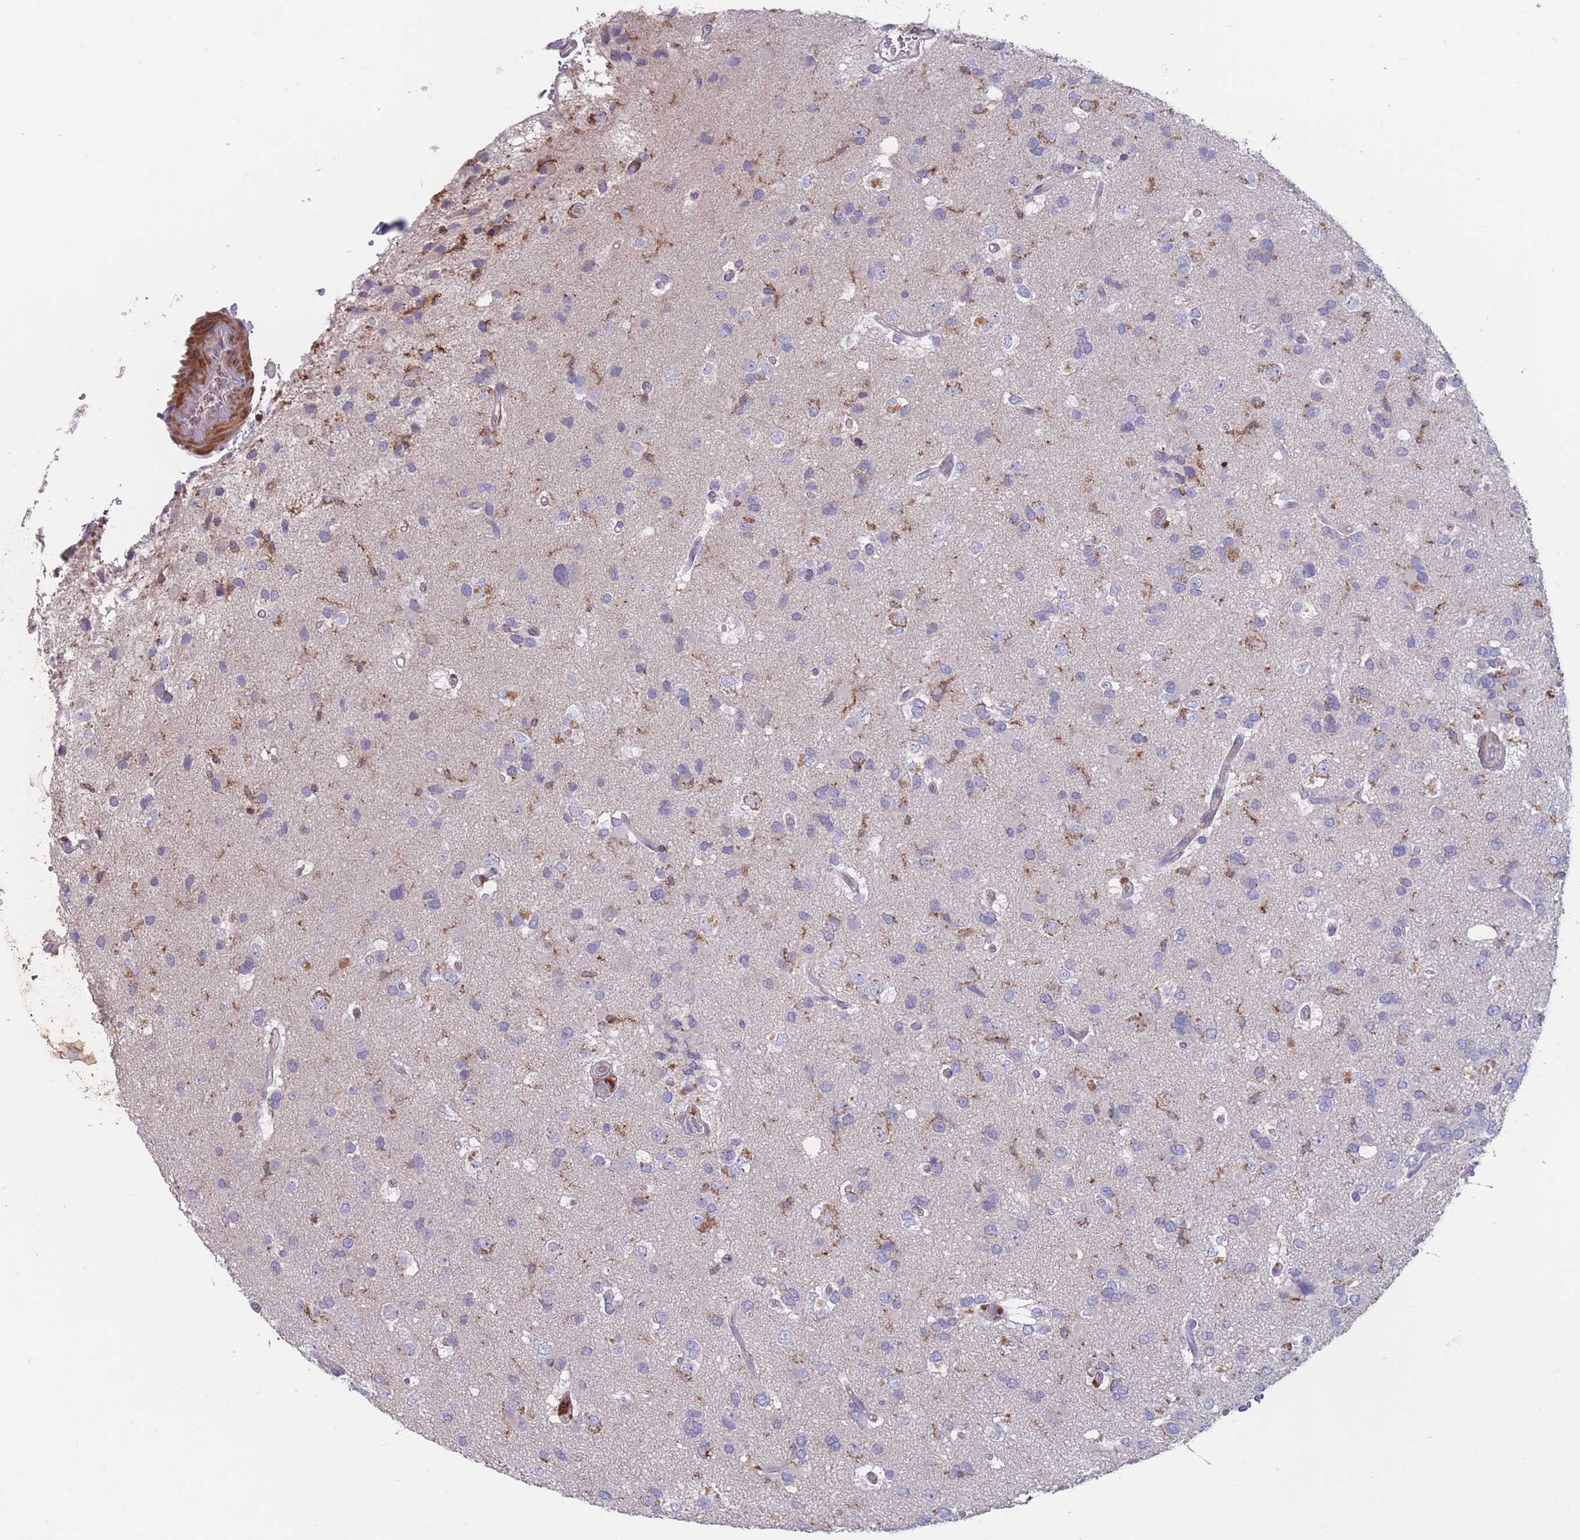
{"staining": {"intensity": "negative", "quantity": "none", "location": "none"}, "tissue": "glioma", "cell_type": "Tumor cells", "image_type": "cancer", "snomed": [{"axis": "morphology", "description": "Glioma, malignant, High grade"}, {"axis": "topography", "description": "Brain"}], "caption": "This is a photomicrograph of immunohistochemistry staining of glioma, which shows no expression in tumor cells.", "gene": "CD33", "patient": {"sex": "male", "age": 53}}